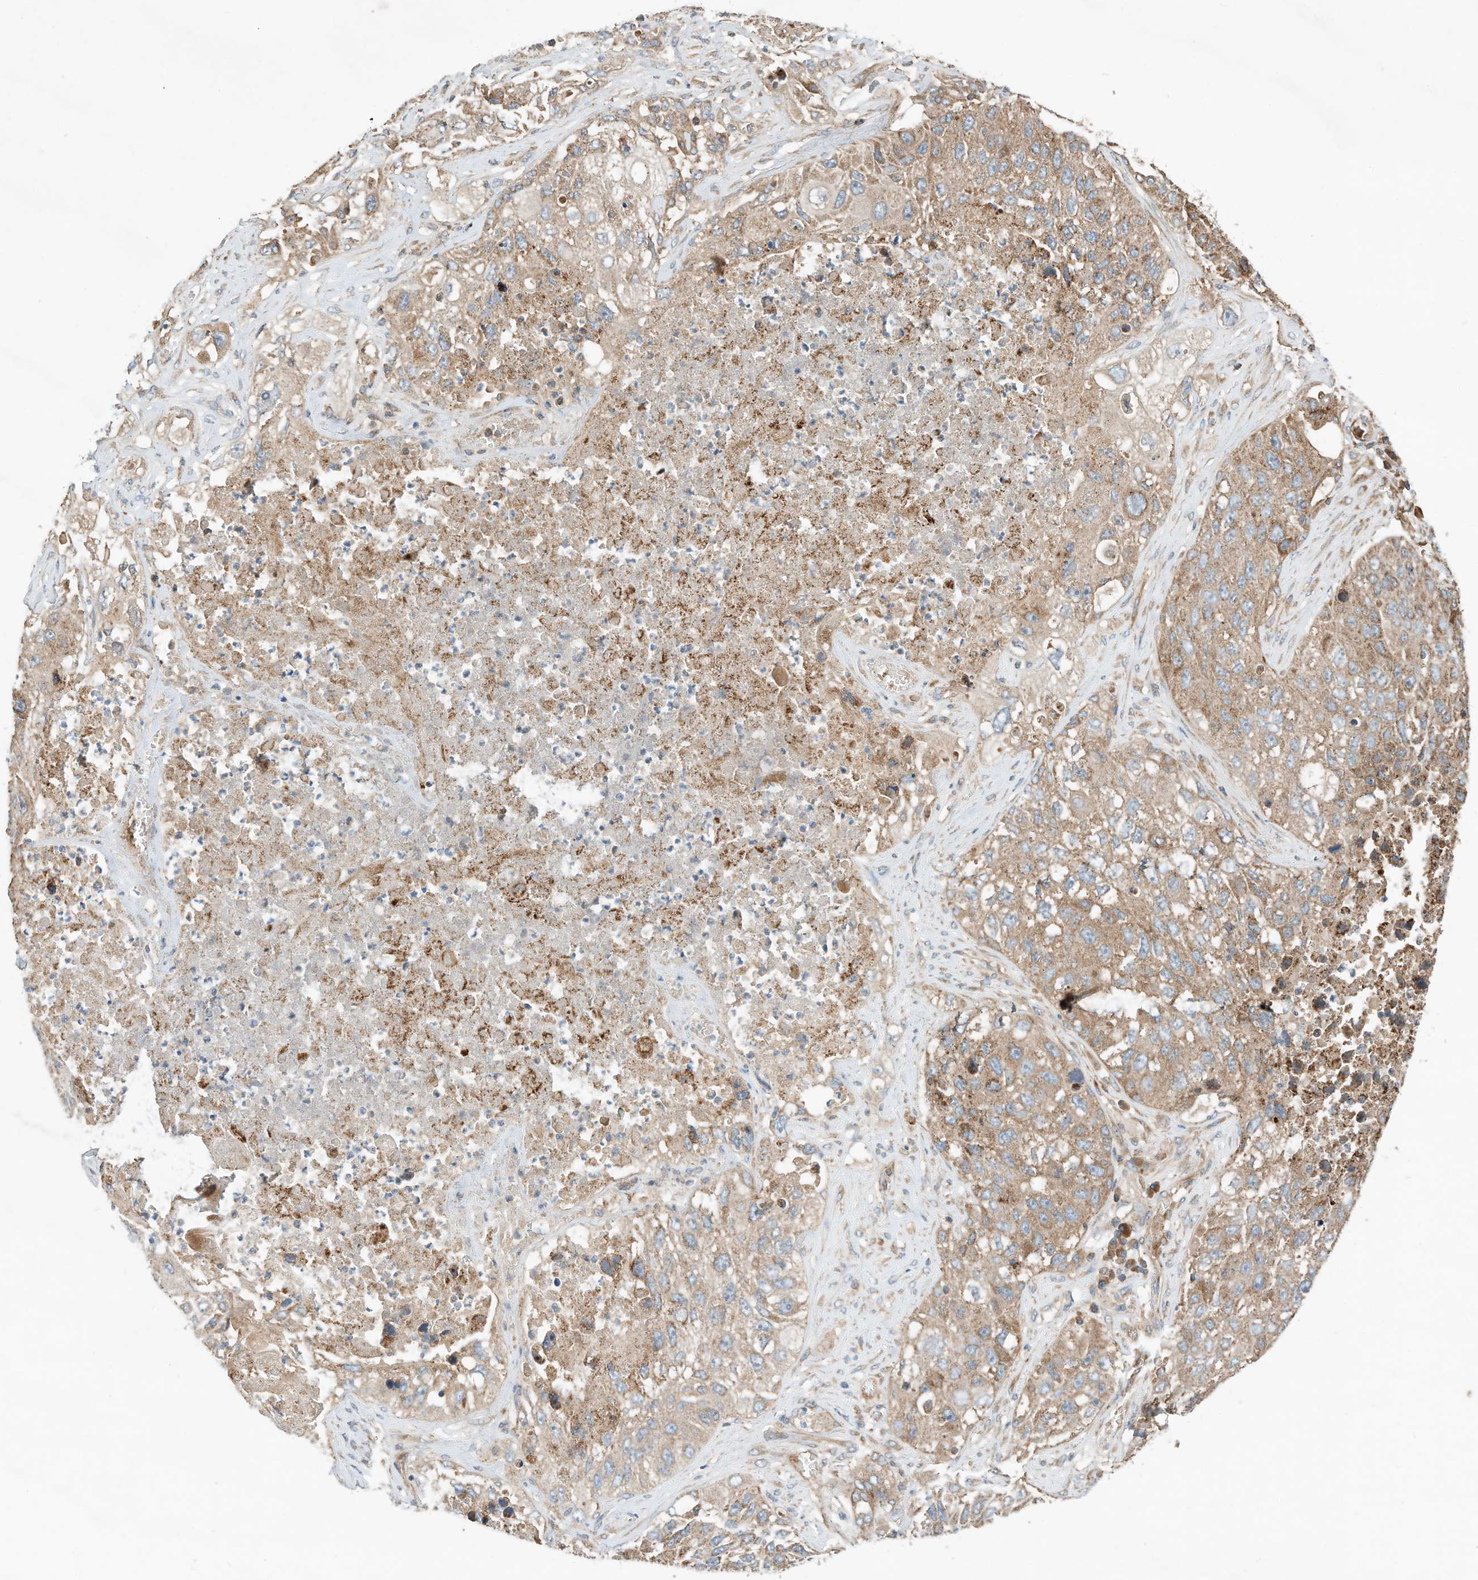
{"staining": {"intensity": "moderate", "quantity": ">75%", "location": "cytoplasmic/membranous"}, "tissue": "lung cancer", "cell_type": "Tumor cells", "image_type": "cancer", "snomed": [{"axis": "morphology", "description": "Squamous cell carcinoma, NOS"}, {"axis": "topography", "description": "Lung"}], "caption": "Immunohistochemical staining of squamous cell carcinoma (lung) demonstrates medium levels of moderate cytoplasmic/membranous protein positivity in about >75% of tumor cells.", "gene": "CPAMD8", "patient": {"sex": "male", "age": 61}}